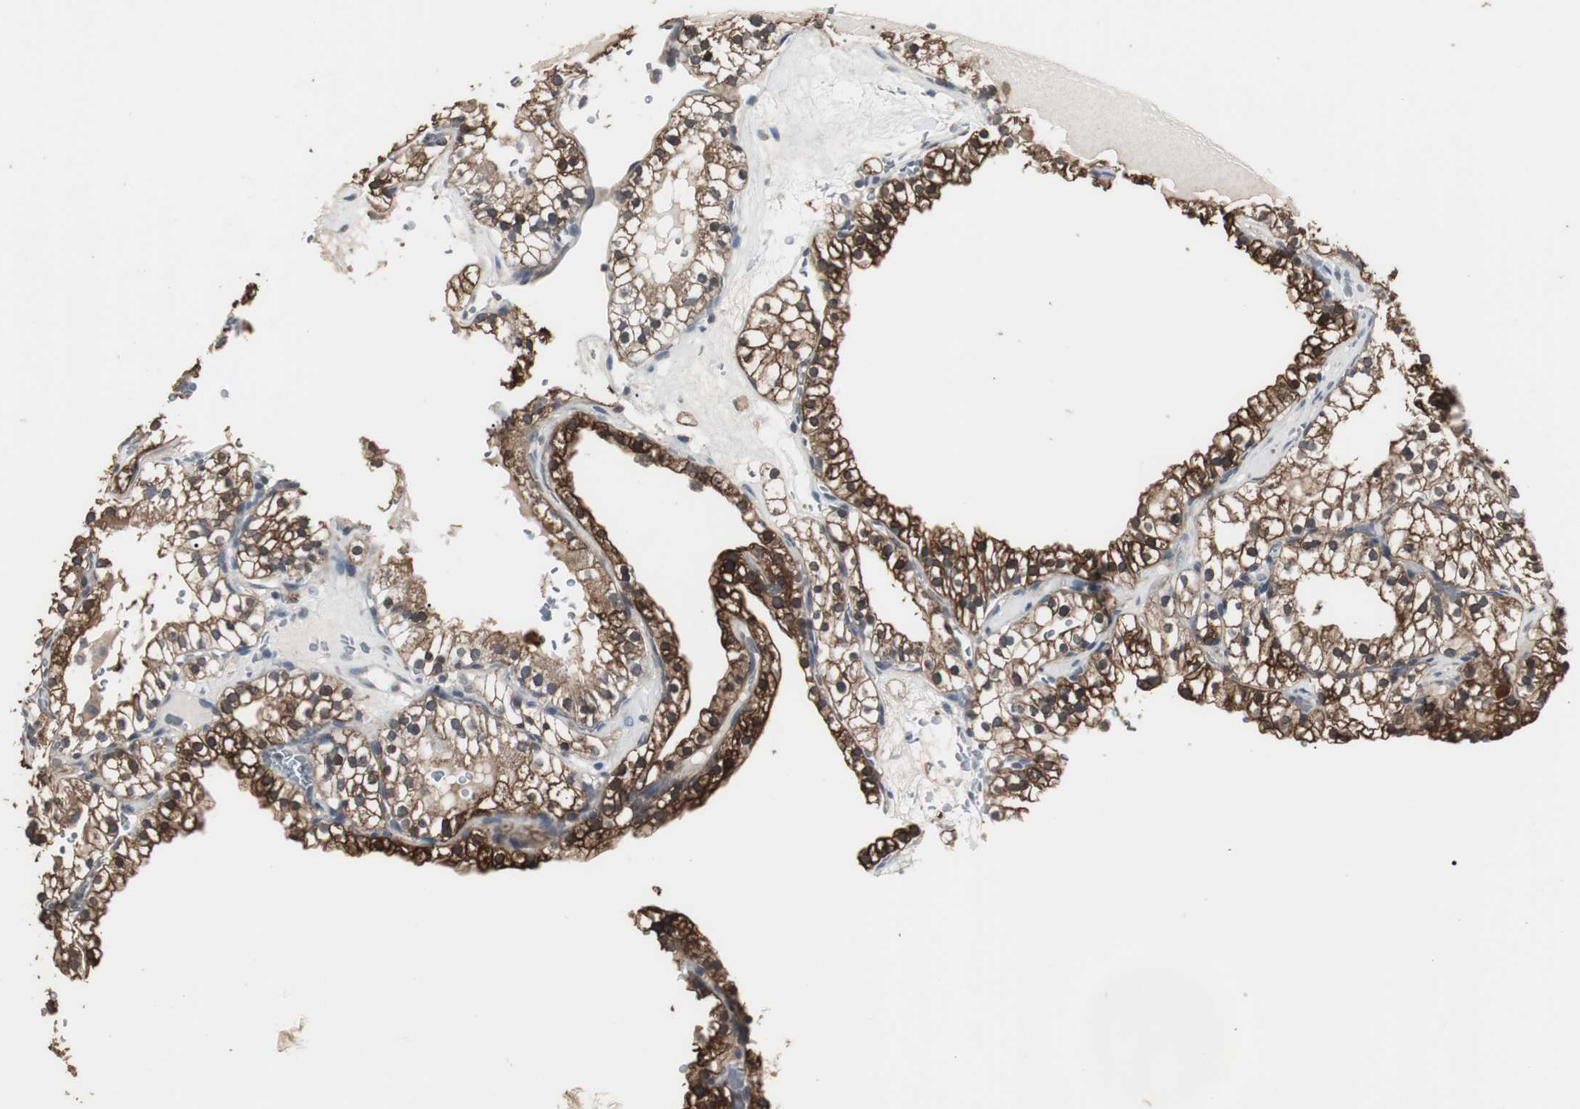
{"staining": {"intensity": "strong", "quantity": ">75%", "location": "cytoplasmic/membranous"}, "tissue": "renal cancer", "cell_type": "Tumor cells", "image_type": "cancer", "snomed": [{"axis": "morphology", "description": "Adenocarcinoma, NOS"}, {"axis": "topography", "description": "Kidney"}], "caption": "Renal adenocarcinoma was stained to show a protein in brown. There is high levels of strong cytoplasmic/membranous staining in about >75% of tumor cells.", "gene": "HPRT1", "patient": {"sex": "female", "age": 41}}